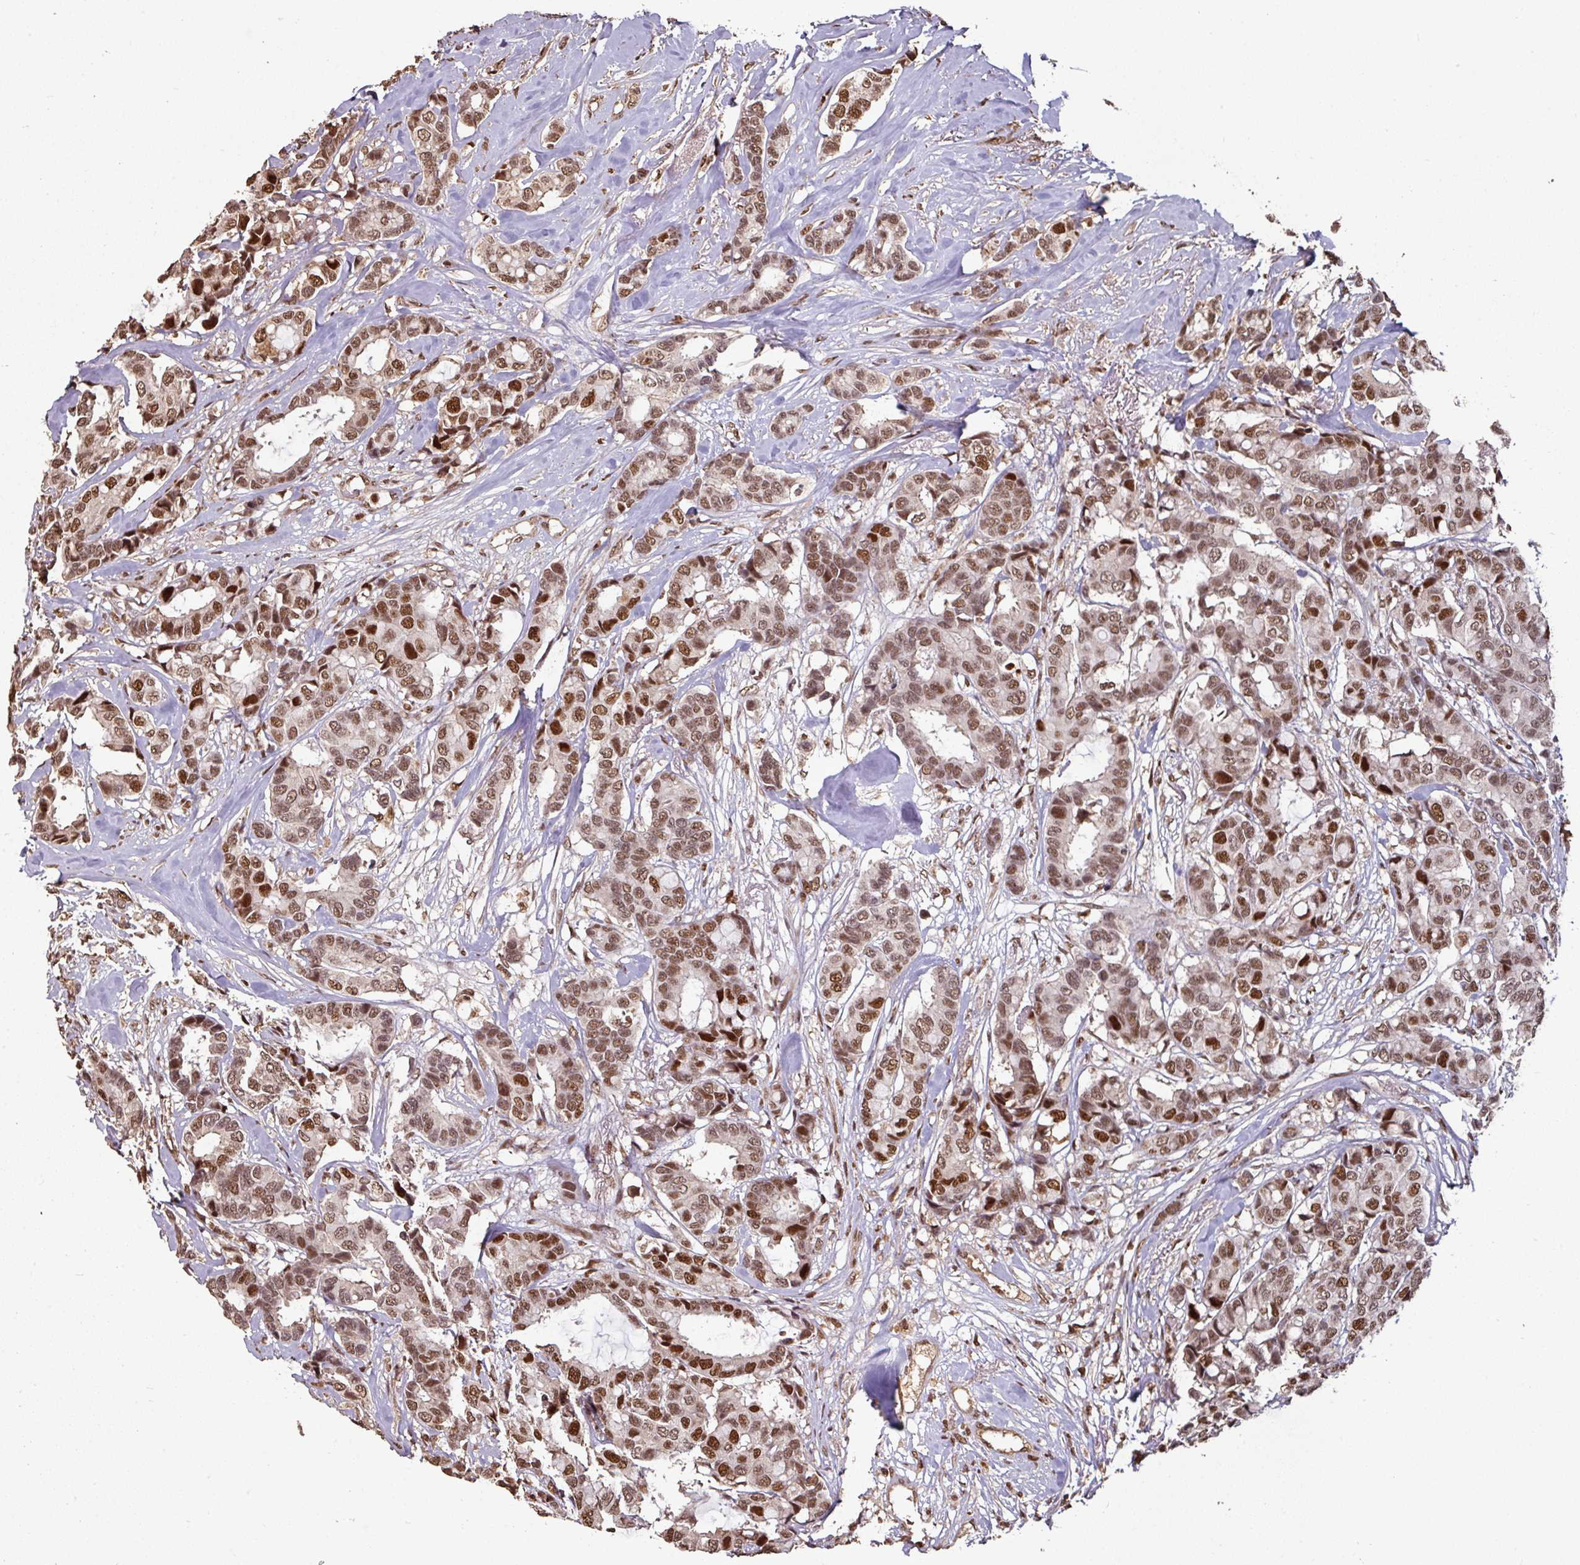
{"staining": {"intensity": "moderate", "quantity": ">75%", "location": "nuclear"}, "tissue": "breast cancer", "cell_type": "Tumor cells", "image_type": "cancer", "snomed": [{"axis": "morphology", "description": "Duct carcinoma"}, {"axis": "topography", "description": "Breast"}], "caption": "Invasive ductal carcinoma (breast) stained with a brown dye demonstrates moderate nuclear positive staining in about >75% of tumor cells.", "gene": "POLD1", "patient": {"sex": "female", "age": 87}}